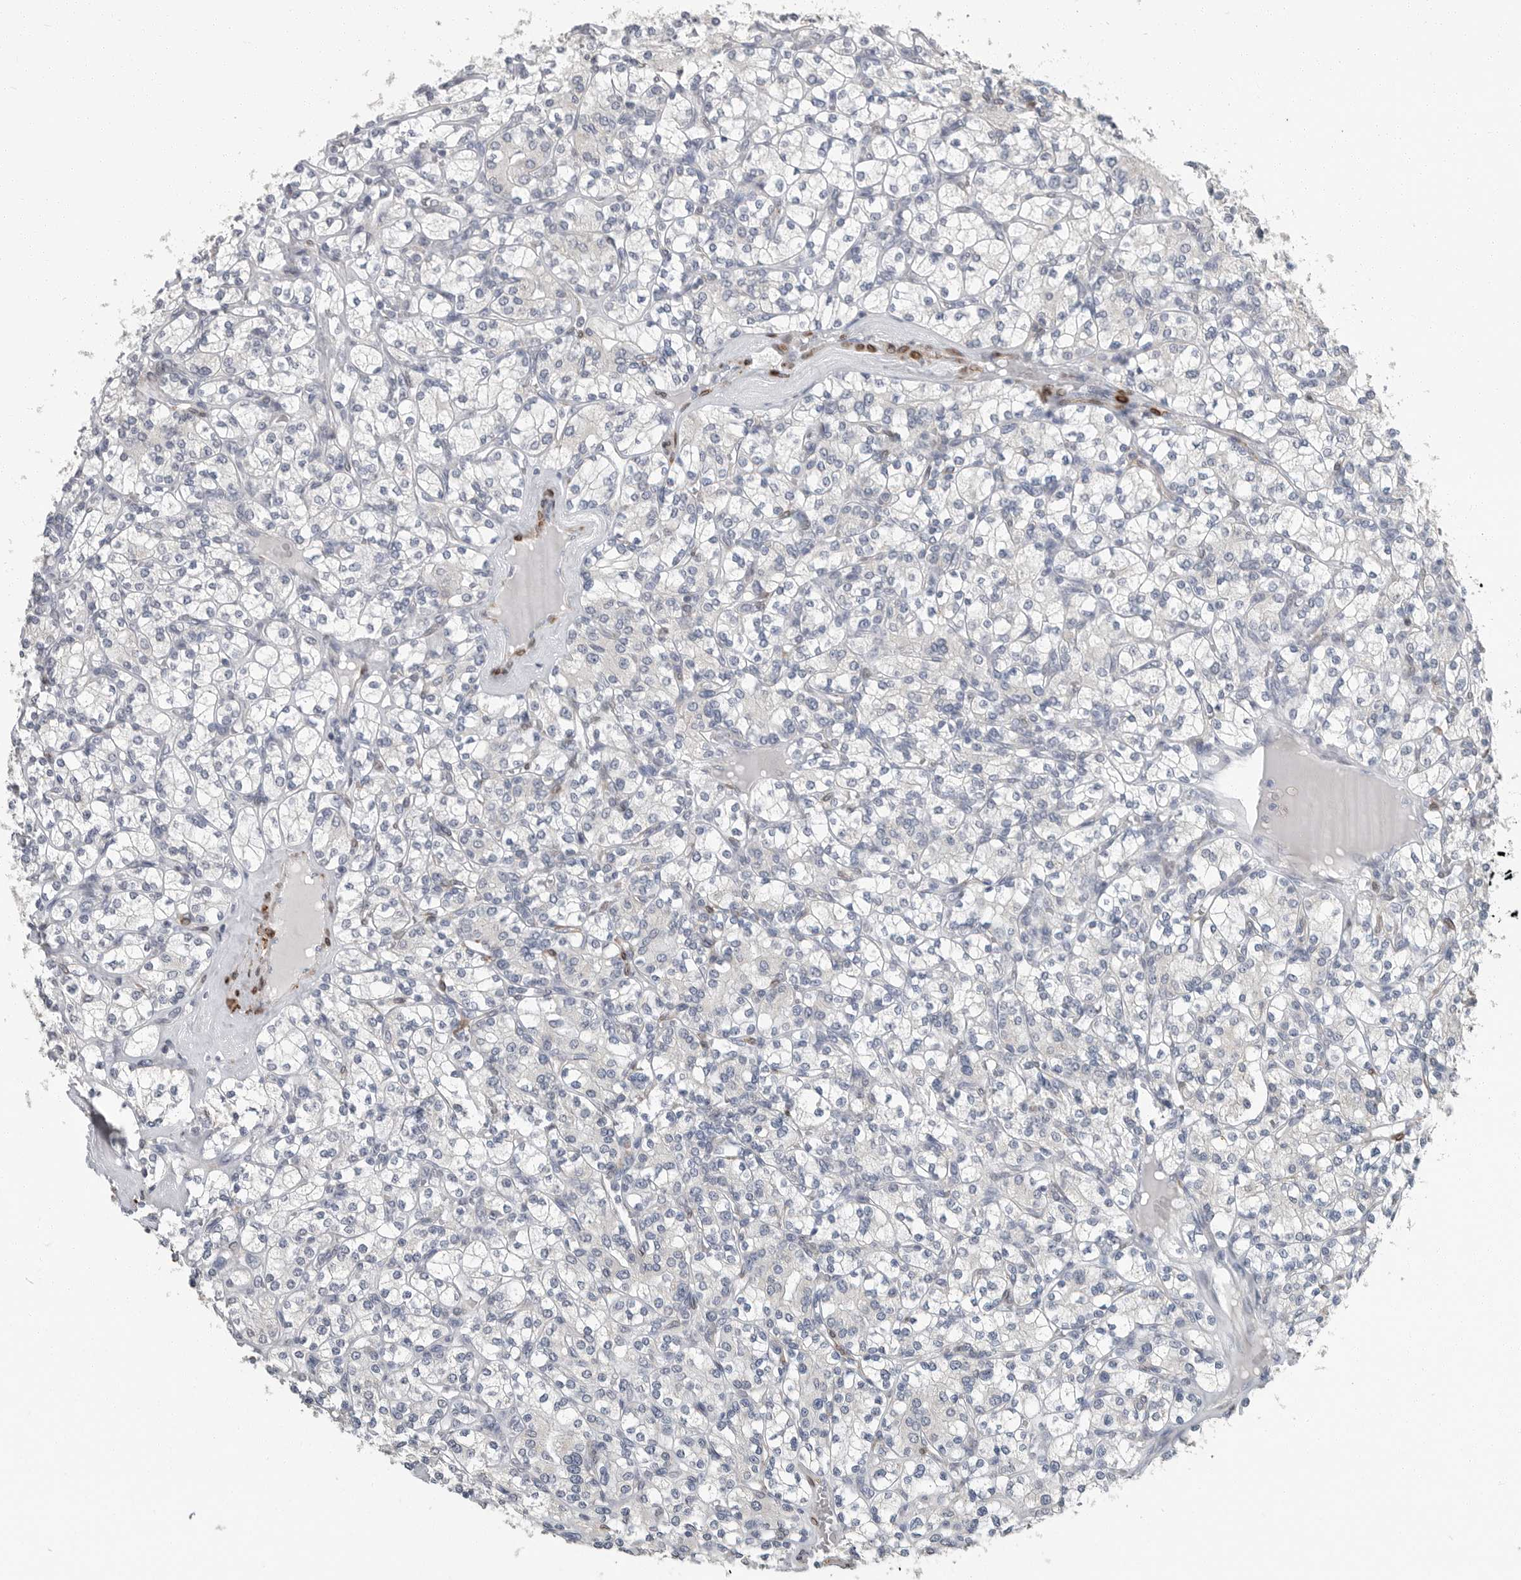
{"staining": {"intensity": "negative", "quantity": "none", "location": "none"}, "tissue": "renal cancer", "cell_type": "Tumor cells", "image_type": "cancer", "snomed": [{"axis": "morphology", "description": "Adenocarcinoma, NOS"}, {"axis": "topography", "description": "Kidney"}], "caption": "Immunohistochemical staining of human renal cancer (adenocarcinoma) exhibits no significant expression in tumor cells.", "gene": "PLN", "patient": {"sex": "male", "age": 77}}